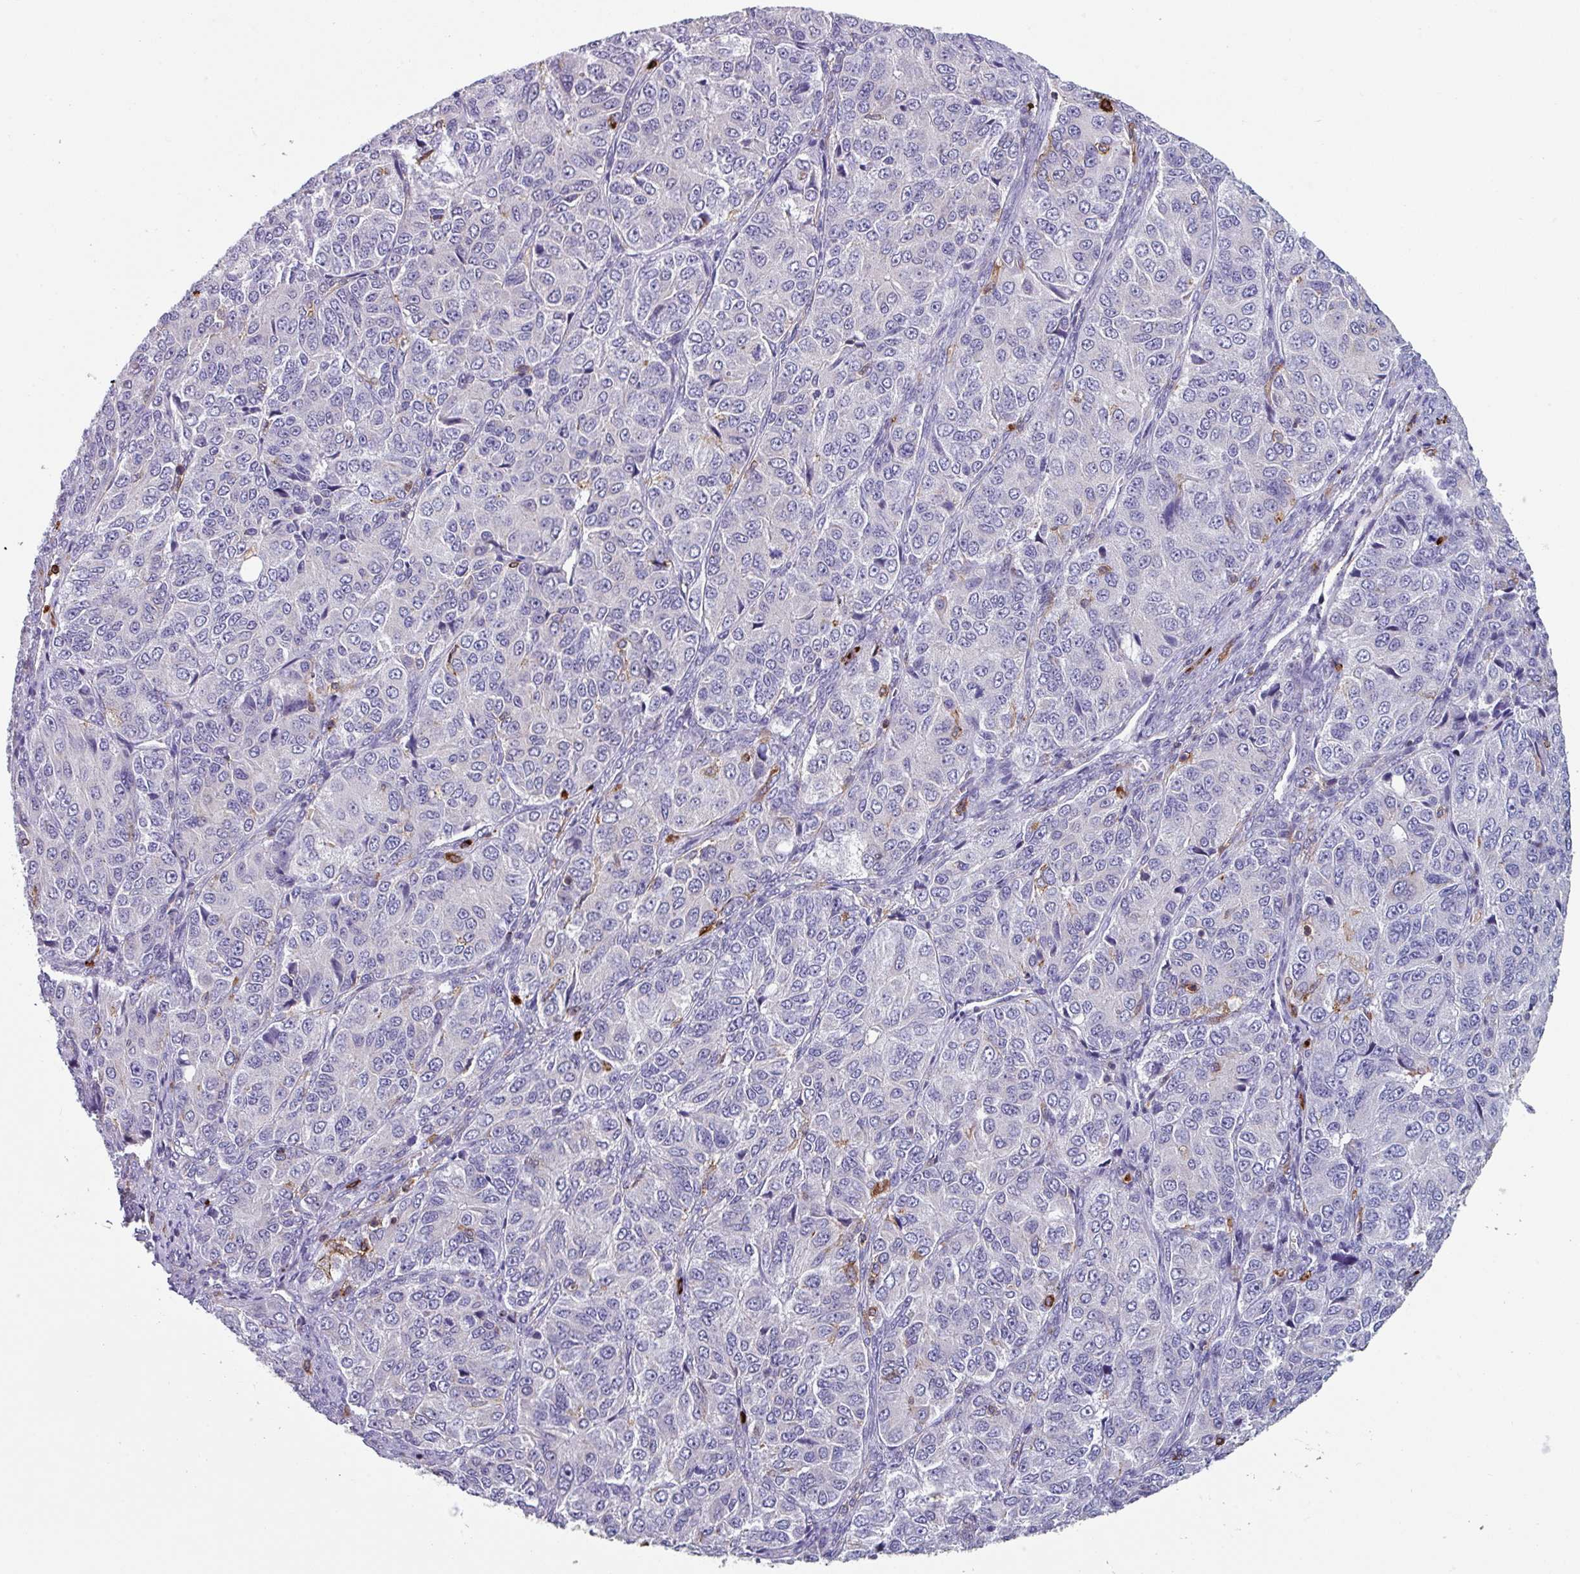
{"staining": {"intensity": "negative", "quantity": "none", "location": "none"}, "tissue": "ovarian cancer", "cell_type": "Tumor cells", "image_type": "cancer", "snomed": [{"axis": "morphology", "description": "Carcinoma, endometroid"}, {"axis": "topography", "description": "Ovary"}], "caption": "This is an IHC image of human ovarian cancer (endometroid carcinoma). There is no positivity in tumor cells.", "gene": "EXOSC5", "patient": {"sex": "female", "age": 51}}